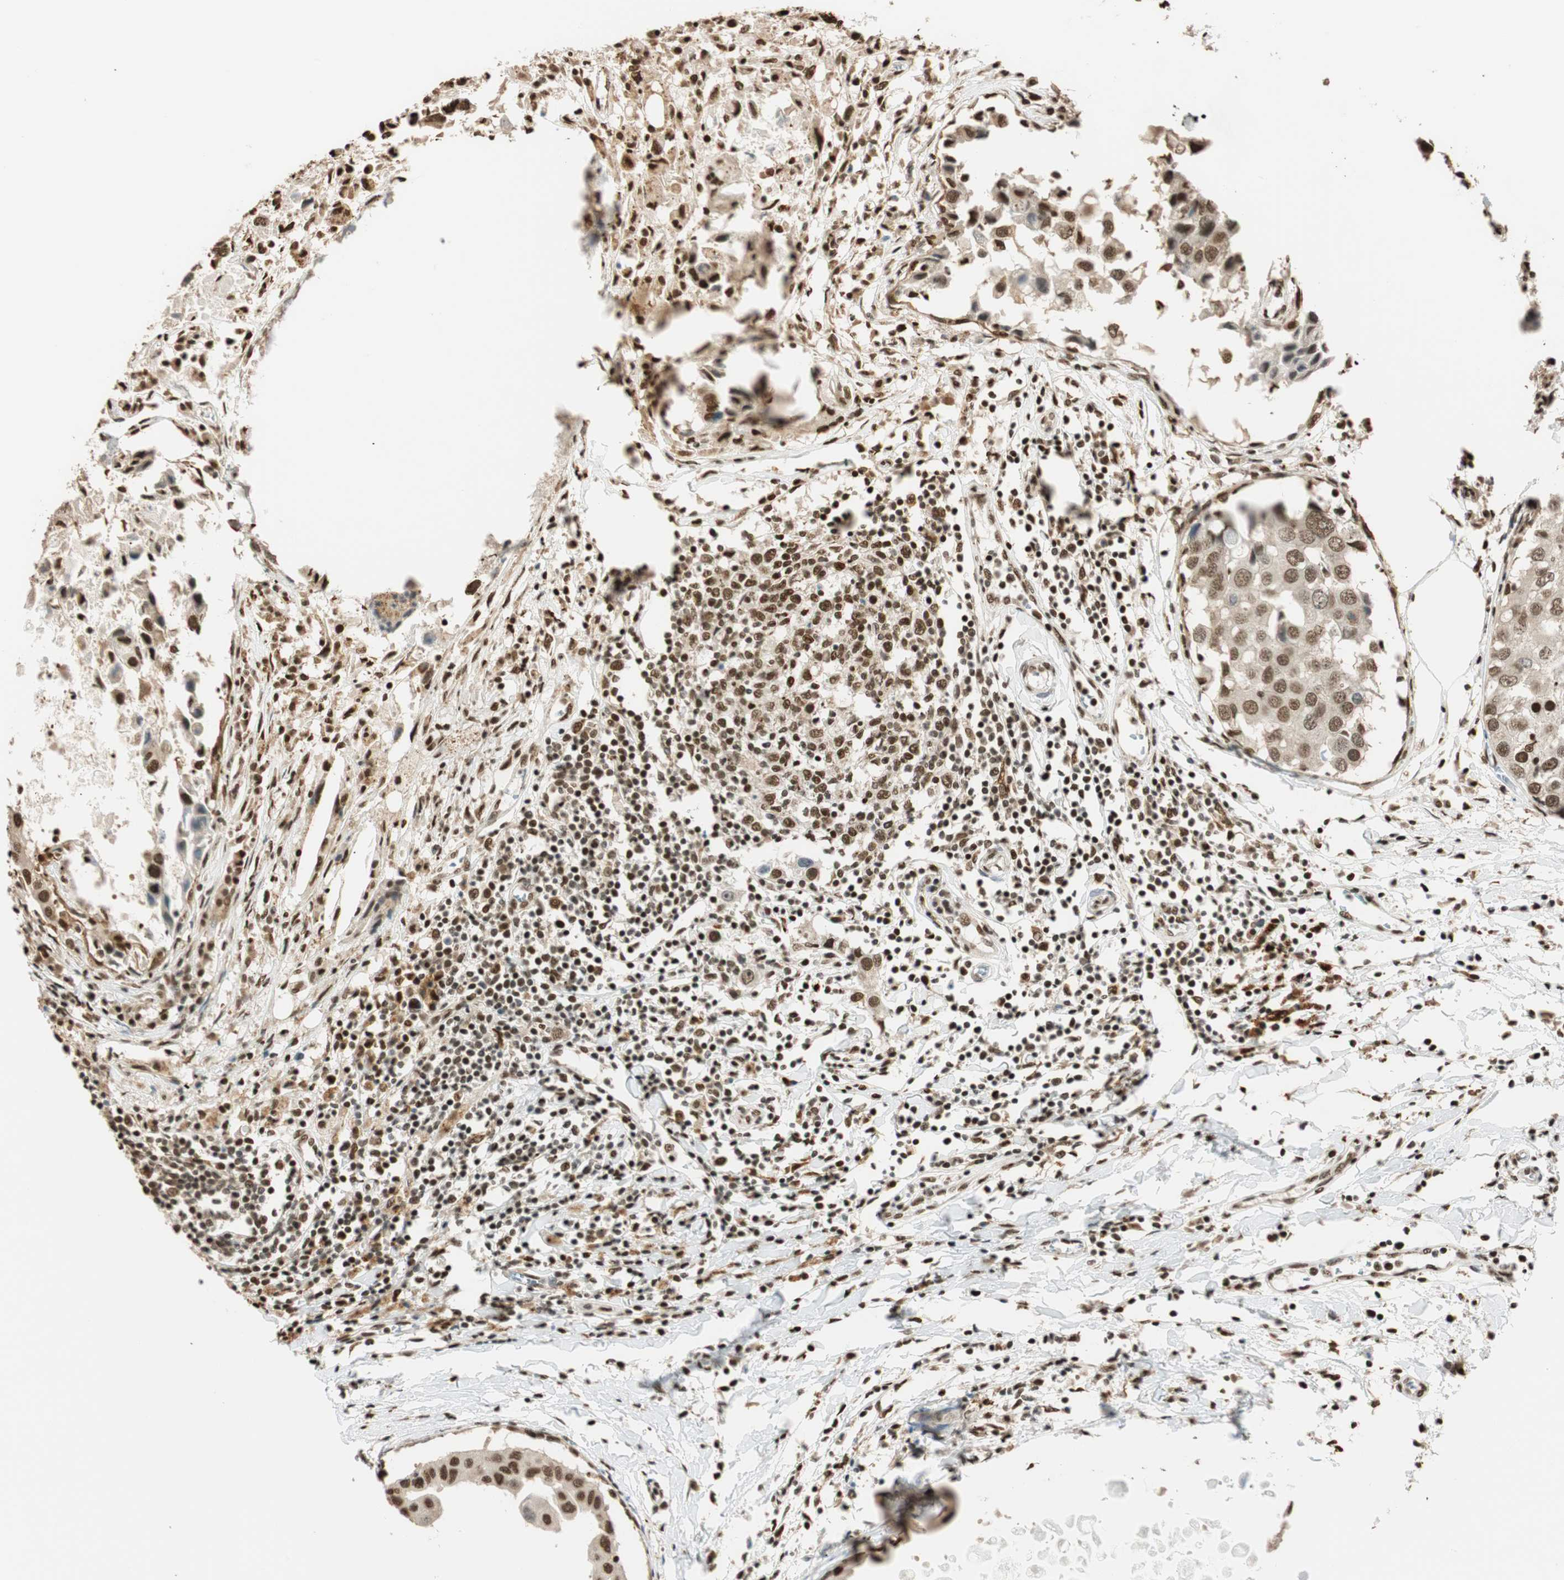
{"staining": {"intensity": "moderate", "quantity": "25%-75%", "location": "cytoplasmic/membranous,nuclear"}, "tissue": "breast cancer", "cell_type": "Tumor cells", "image_type": "cancer", "snomed": [{"axis": "morphology", "description": "Duct carcinoma"}, {"axis": "topography", "description": "Breast"}], "caption": "Immunohistochemical staining of invasive ductal carcinoma (breast) displays medium levels of moderate cytoplasmic/membranous and nuclear positivity in about 25%-75% of tumor cells.", "gene": "FANCG", "patient": {"sex": "female", "age": 27}}